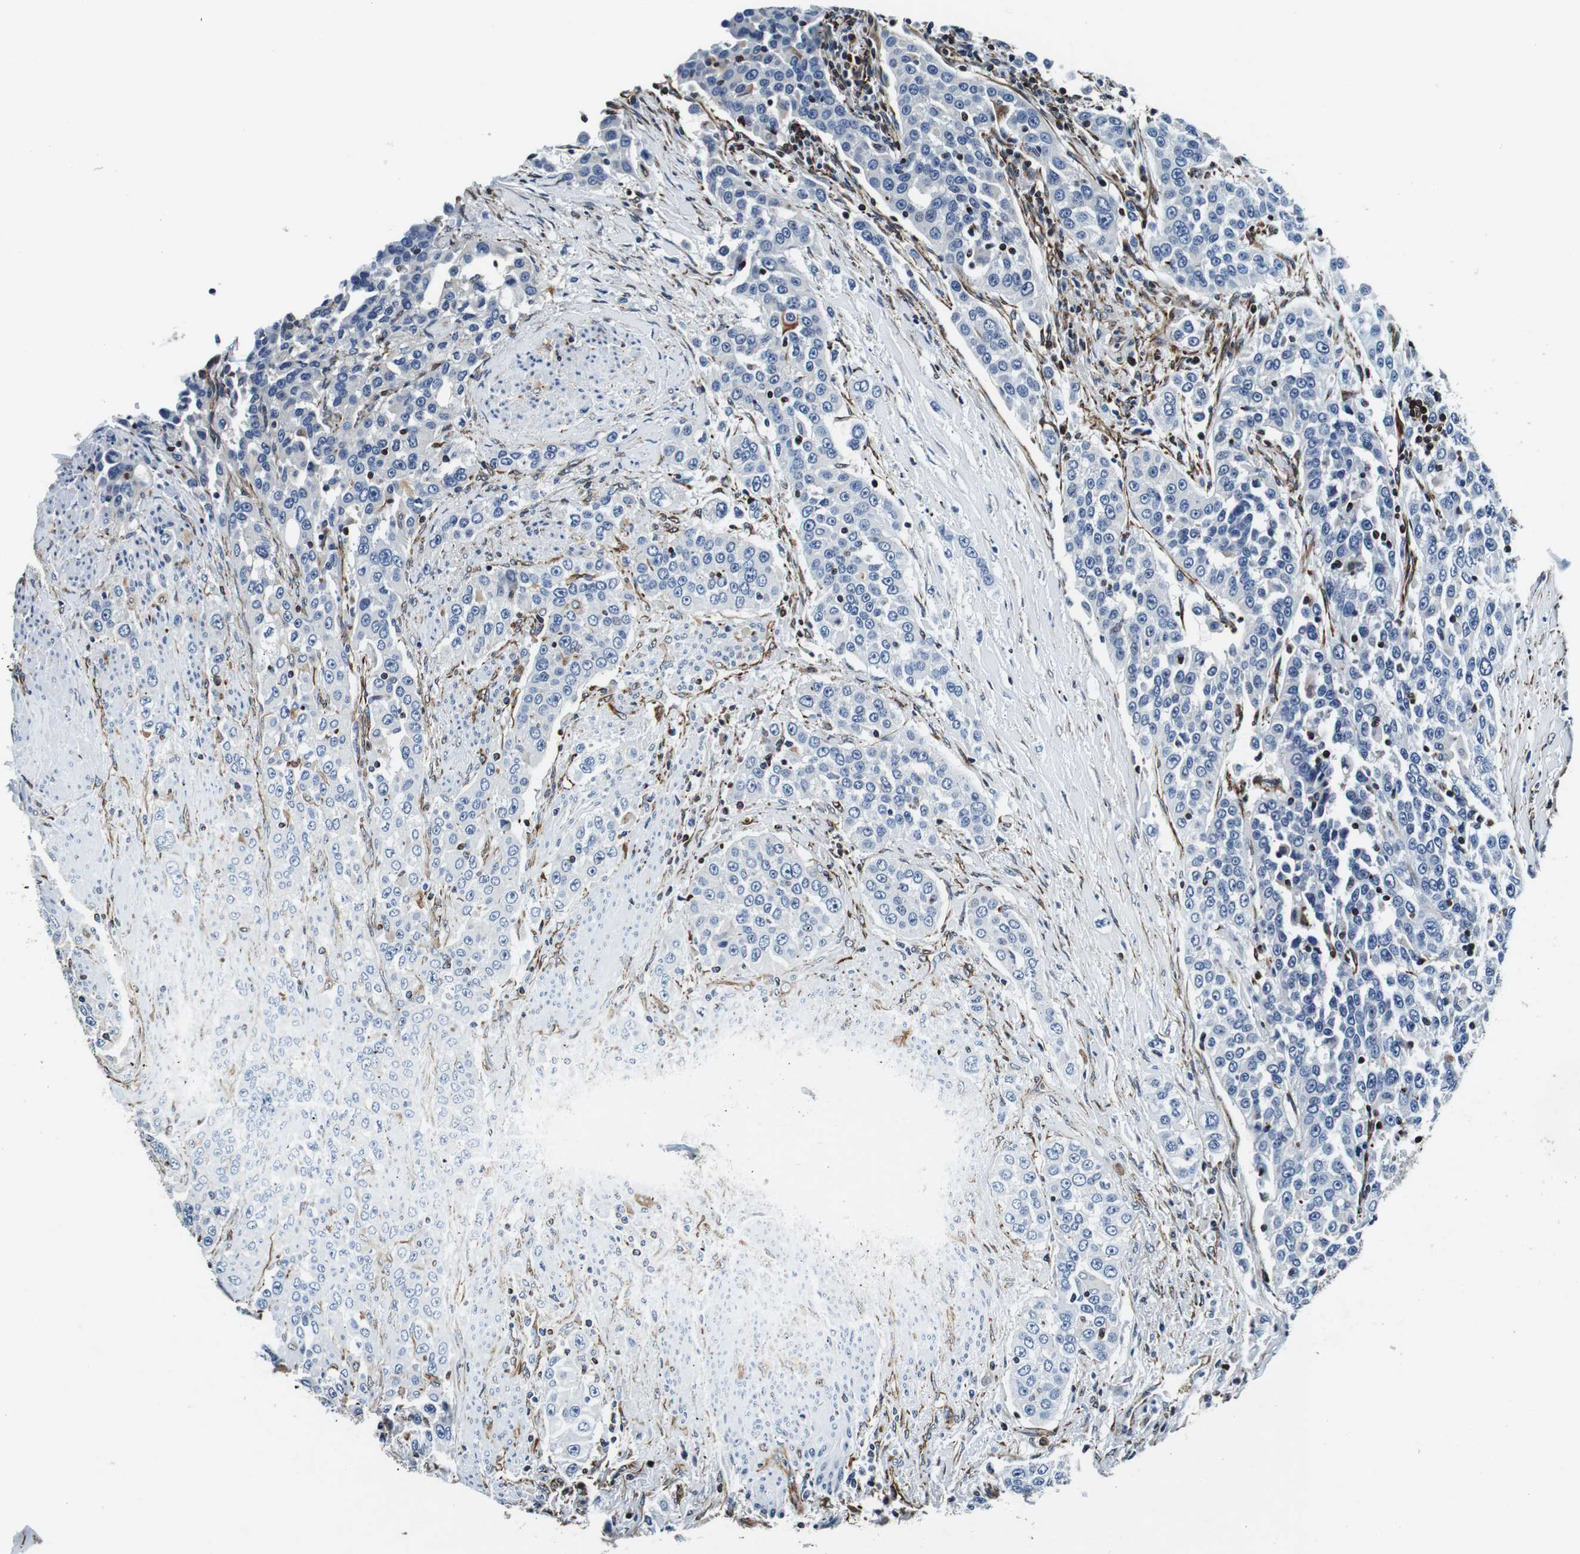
{"staining": {"intensity": "negative", "quantity": "none", "location": "none"}, "tissue": "urothelial cancer", "cell_type": "Tumor cells", "image_type": "cancer", "snomed": [{"axis": "morphology", "description": "Urothelial carcinoma, High grade"}, {"axis": "topography", "description": "Urinary bladder"}], "caption": "A micrograph of human urothelial cancer is negative for staining in tumor cells. Brightfield microscopy of immunohistochemistry stained with DAB (3,3'-diaminobenzidine) (brown) and hematoxylin (blue), captured at high magnification.", "gene": "GJE1", "patient": {"sex": "female", "age": 80}}